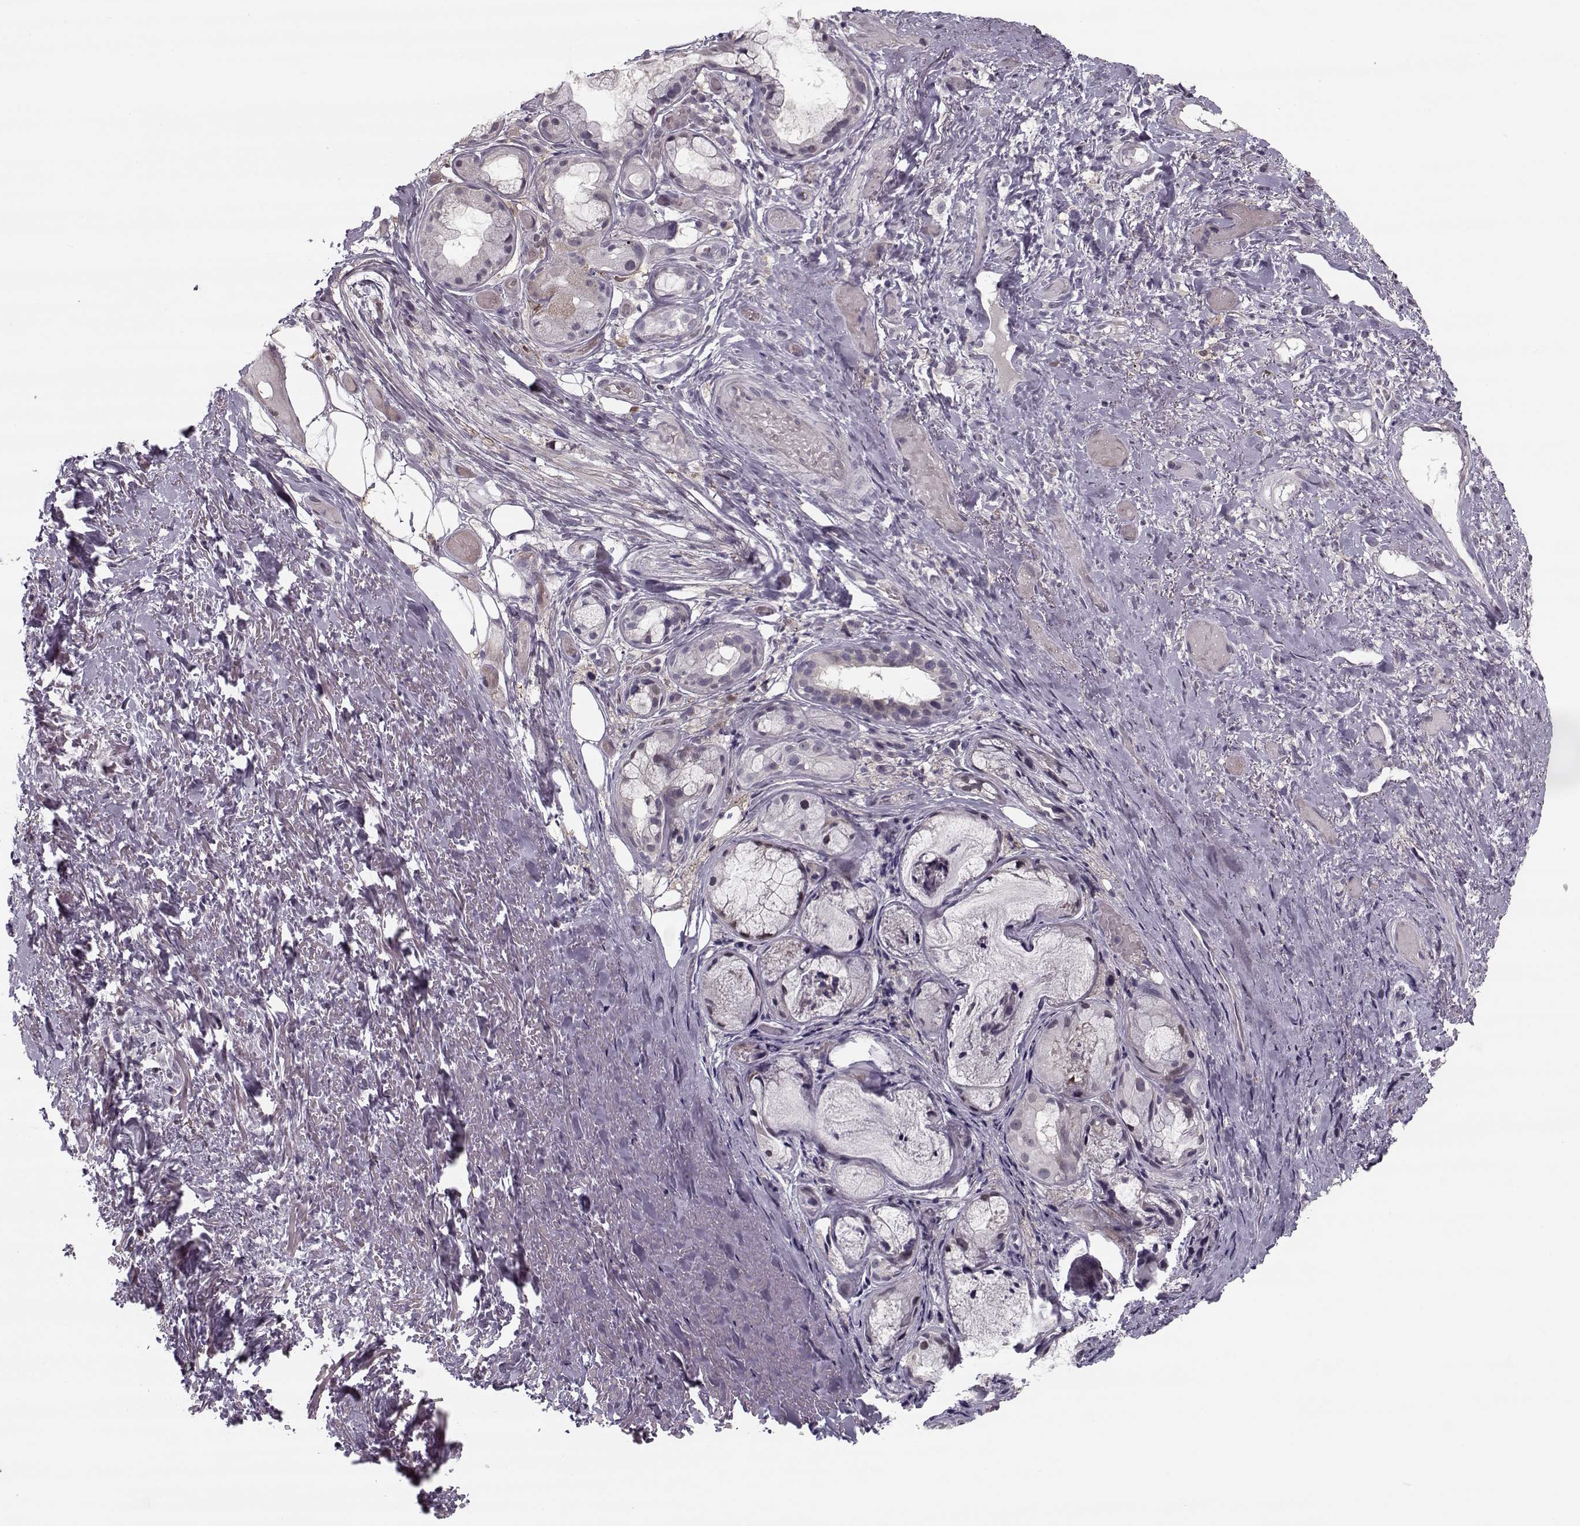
{"staining": {"intensity": "negative", "quantity": "none", "location": "none"}, "tissue": "soft tissue", "cell_type": "Fibroblasts", "image_type": "normal", "snomed": [{"axis": "morphology", "description": "Normal tissue, NOS"}, {"axis": "topography", "description": "Cartilage tissue"}], "caption": "High magnification brightfield microscopy of unremarkable soft tissue stained with DAB (brown) and counterstained with hematoxylin (blue): fibroblasts show no significant positivity.", "gene": "DNAI3", "patient": {"sex": "male", "age": 62}}